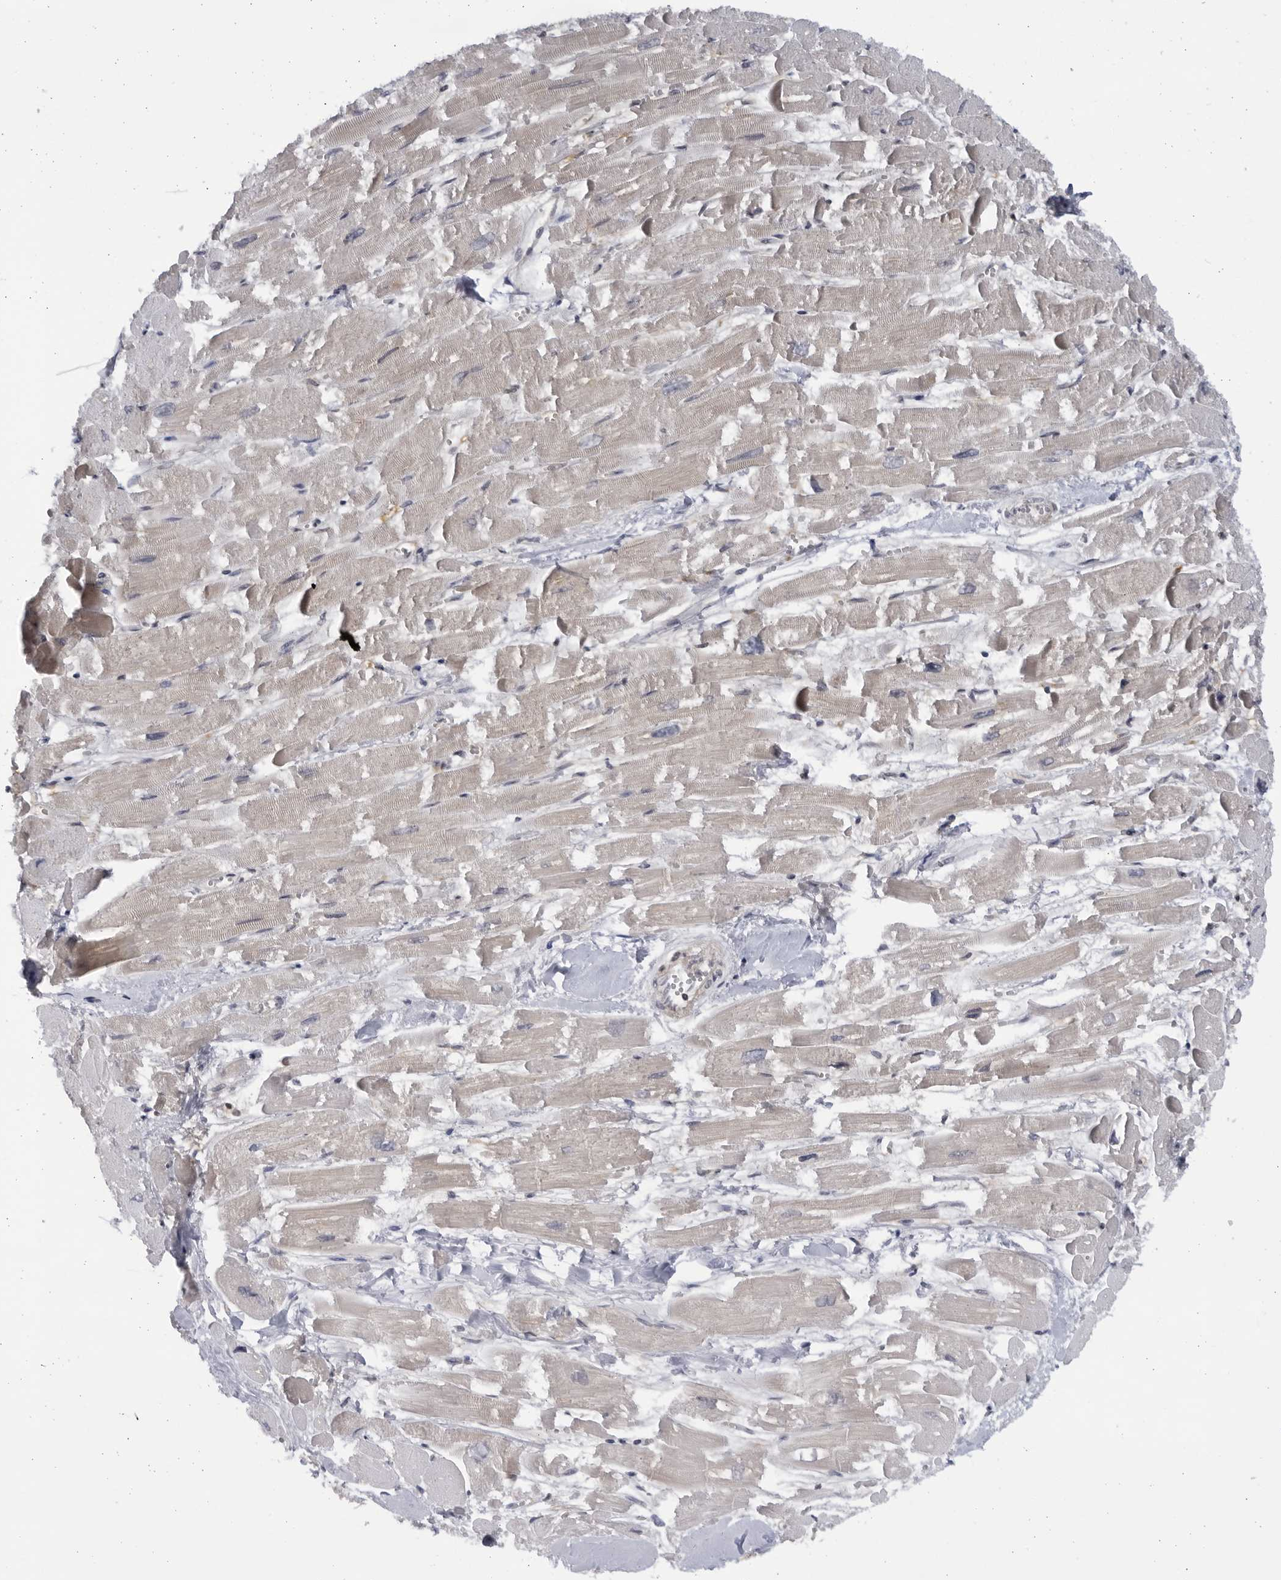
{"staining": {"intensity": "weak", "quantity": "<25%", "location": "cytoplasmic/membranous"}, "tissue": "heart muscle", "cell_type": "Cardiomyocytes", "image_type": "normal", "snomed": [{"axis": "morphology", "description": "Normal tissue, NOS"}, {"axis": "topography", "description": "Heart"}], "caption": "Human heart muscle stained for a protein using immunohistochemistry (IHC) displays no positivity in cardiomyocytes.", "gene": "SLC25A22", "patient": {"sex": "male", "age": 54}}